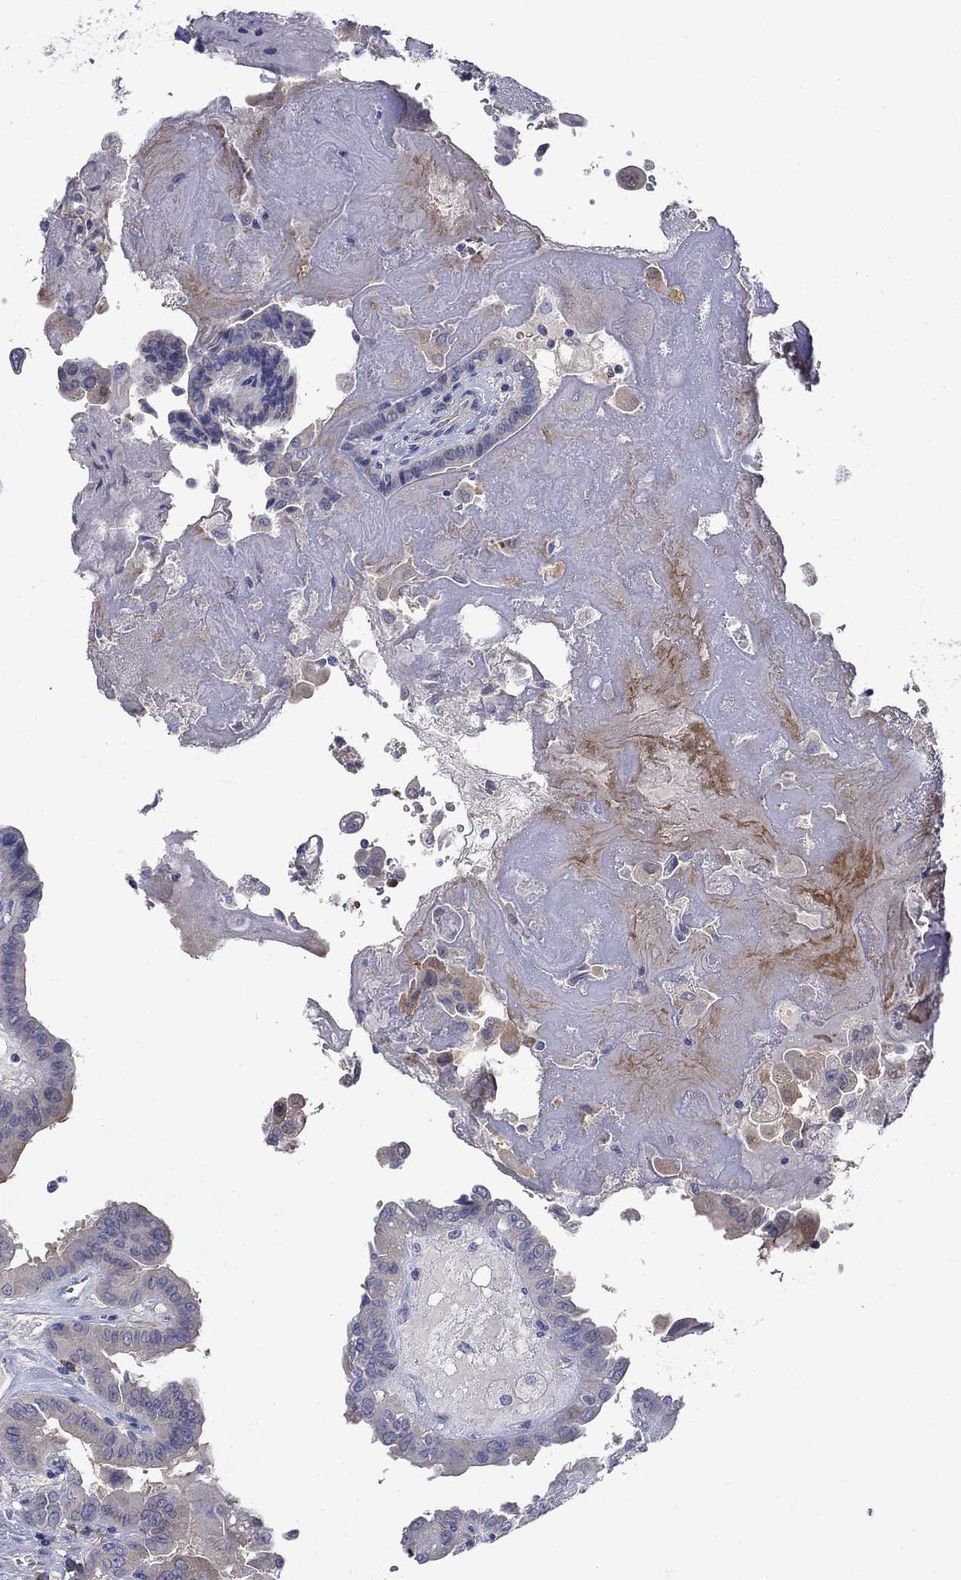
{"staining": {"intensity": "negative", "quantity": "none", "location": "none"}, "tissue": "thyroid cancer", "cell_type": "Tumor cells", "image_type": "cancer", "snomed": [{"axis": "morphology", "description": "Papillary adenocarcinoma, NOS"}, {"axis": "topography", "description": "Thyroid gland"}], "caption": "Tumor cells show no significant protein staining in papillary adenocarcinoma (thyroid).", "gene": "SULT2B1", "patient": {"sex": "female", "age": 37}}